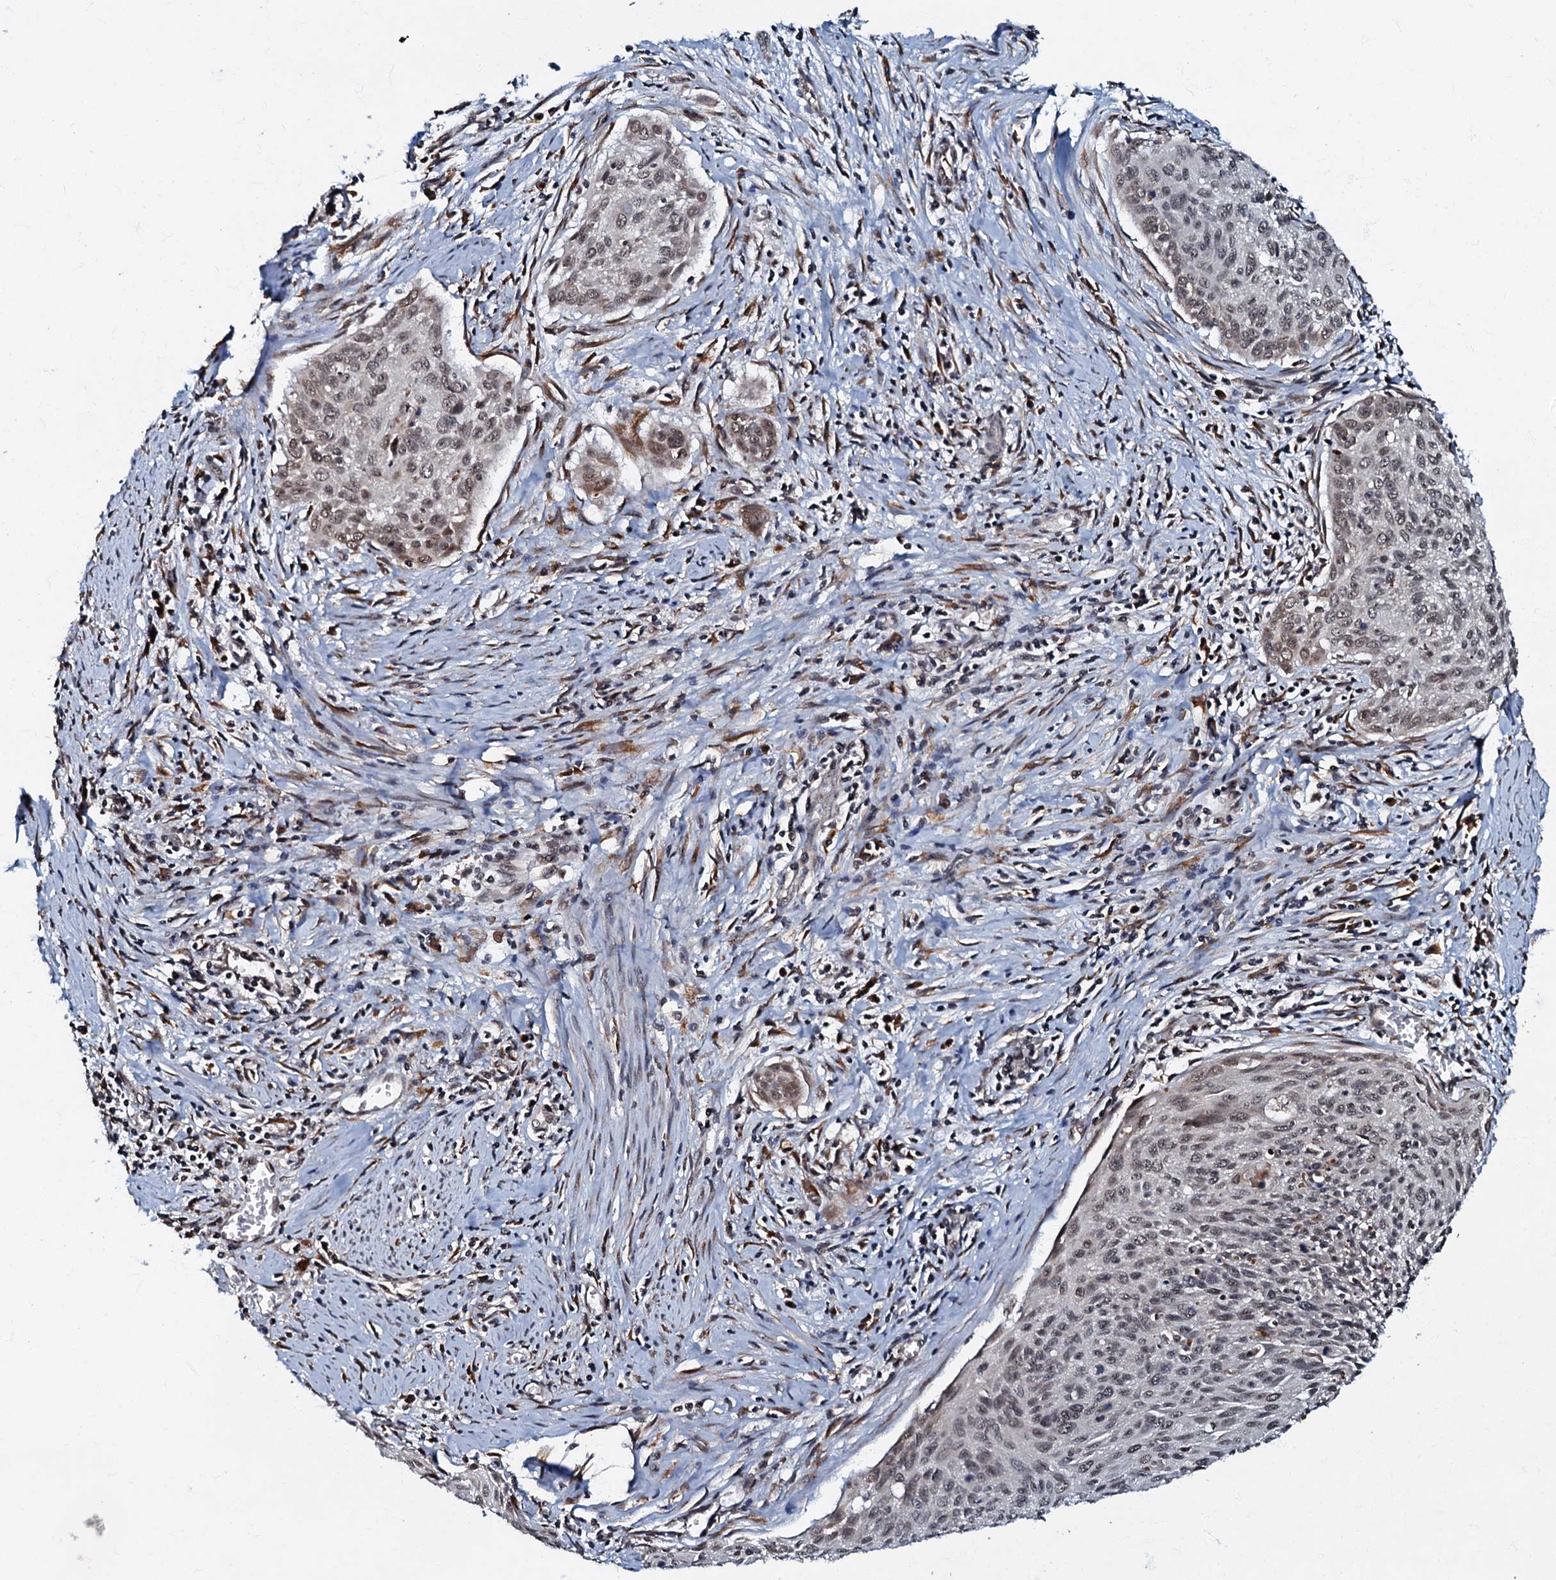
{"staining": {"intensity": "moderate", "quantity": "25%-75%", "location": "nuclear"}, "tissue": "cervical cancer", "cell_type": "Tumor cells", "image_type": "cancer", "snomed": [{"axis": "morphology", "description": "Squamous cell carcinoma, NOS"}, {"axis": "topography", "description": "Cervix"}], "caption": "Cervical squamous cell carcinoma stained with DAB immunohistochemistry (IHC) displays medium levels of moderate nuclear staining in approximately 25%-75% of tumor cells.", "gene": "C18orf32", "patient": {"sex": "female", "age": 55}}